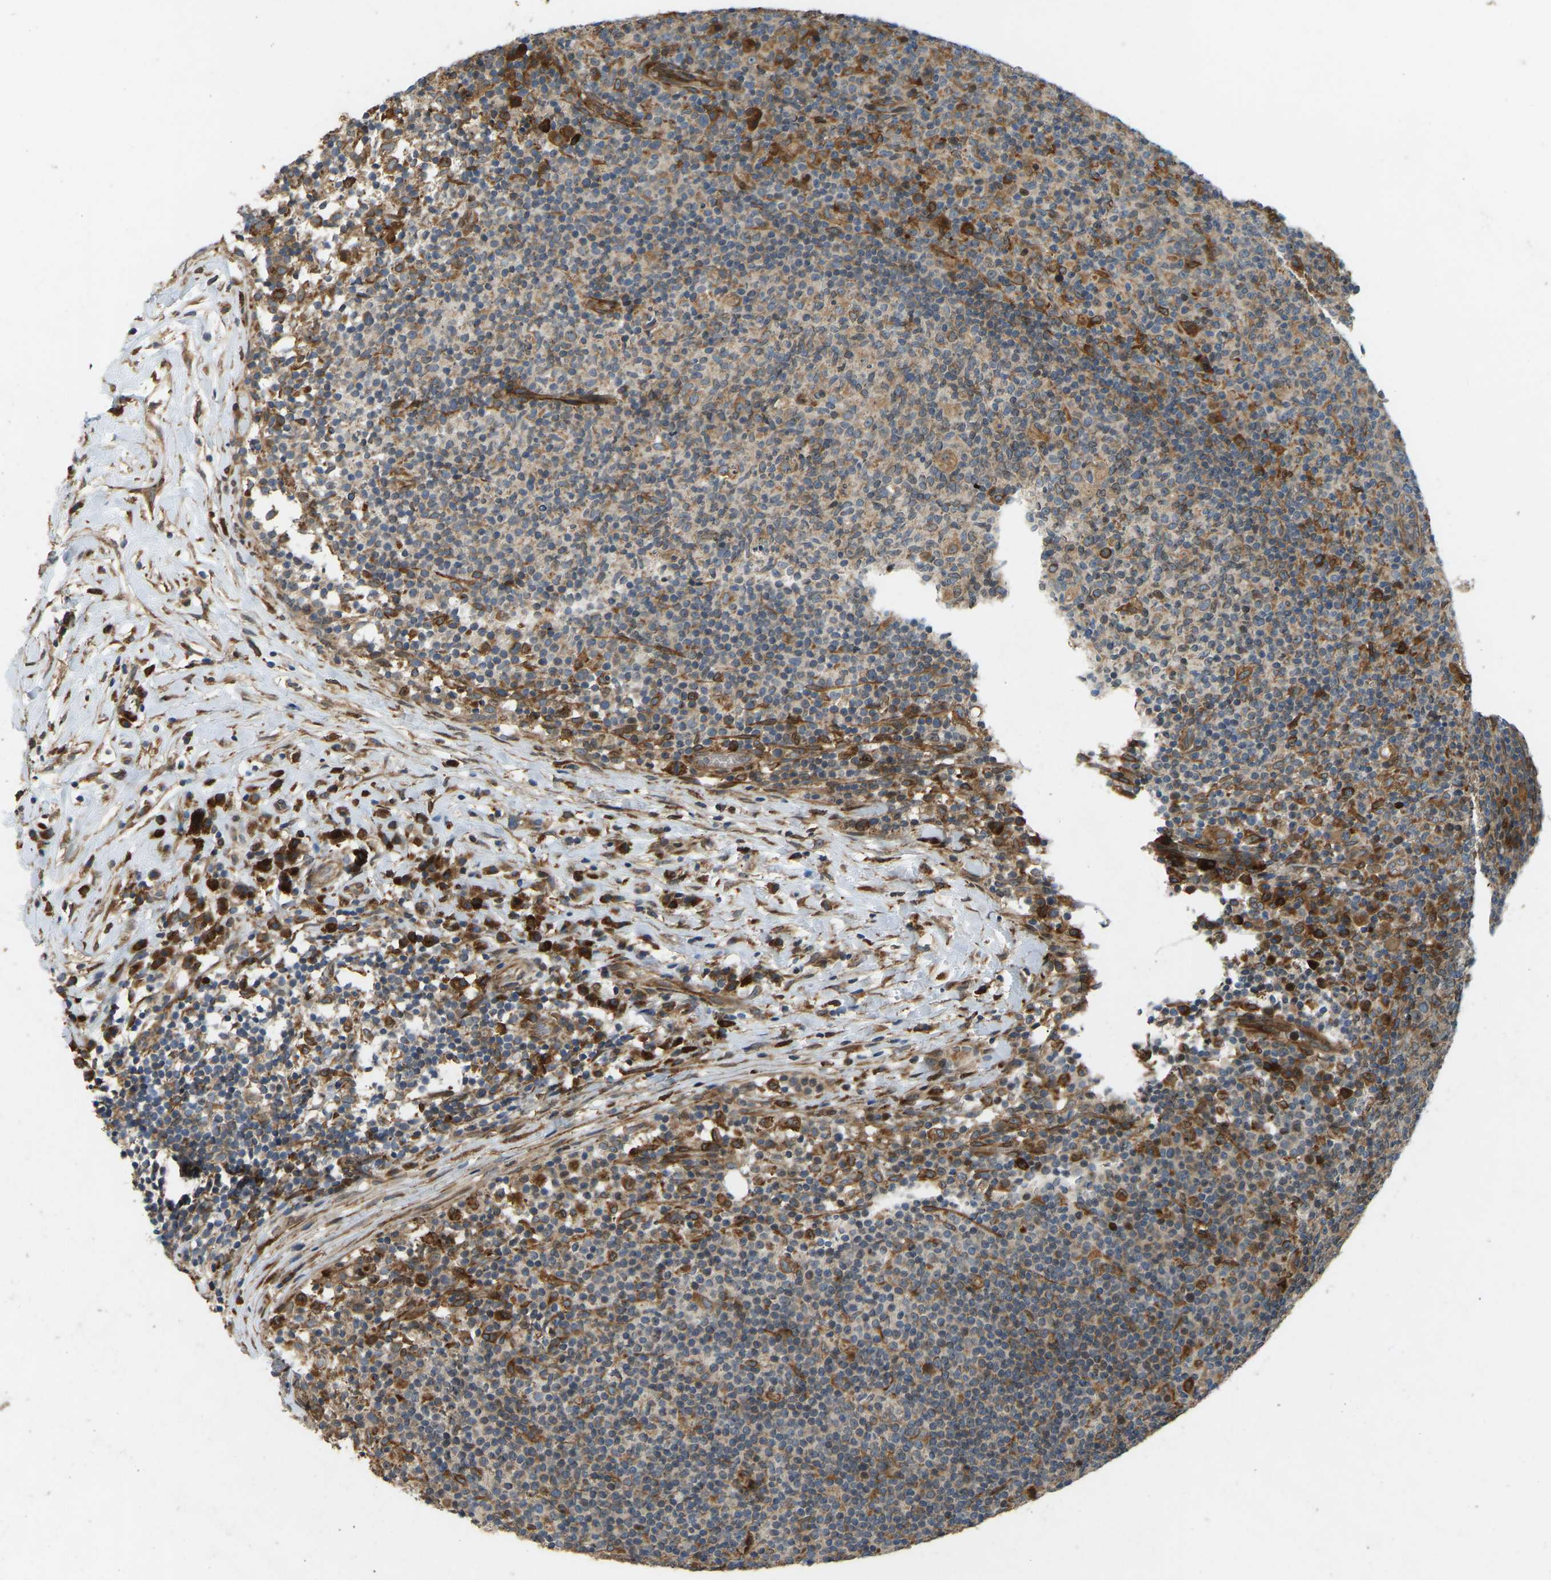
{"staining": {"intensity": "moderate", "quantity": ">75%", "location": "cytoplasmic/membranous"}, "tissue": "lymph node", "cell_type": "Germinal center cells", "image_type": "normal", "snomed": [{"axis": "morphology", "description": "Normal tissue, NOS"}, {"axis": "morphology", "description": "Inflammation, NOS"}, {"axis": "topography", "description": "Lymph node"}], "caption": "An image showing moderate cytoplasmic/membranous positivity in about >75% of germinal center cells in unremarkable lymph node, as visualized by brown immunohistochemical staining.", "gene": "OS9", "patient": {"sex": "male", "age": 55}}